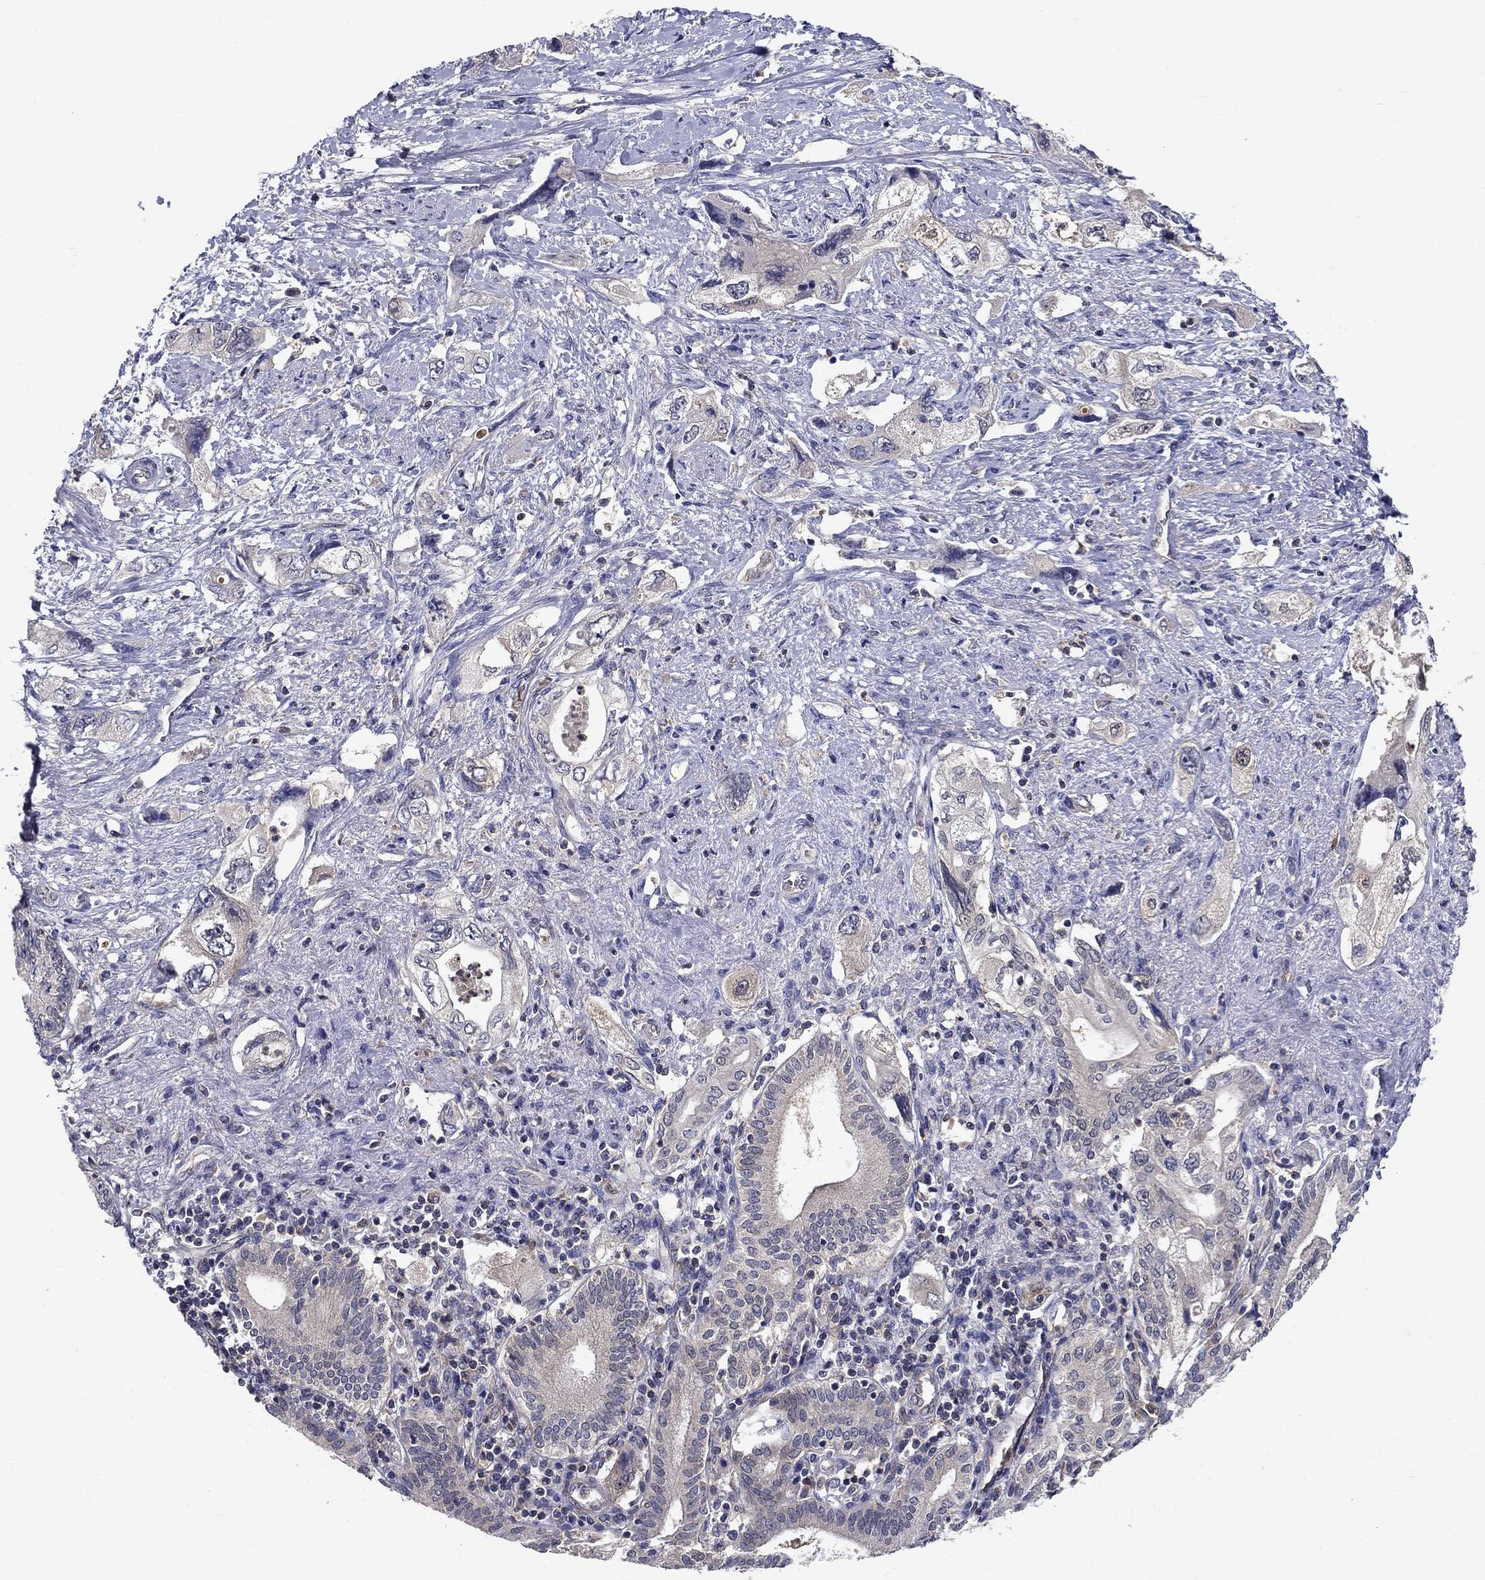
{"staining": {"intensity": "negative", "quantity": "none", "location": "none"}, "tissue": "pancreatic cancer", "cell_type": "Tumor cells", "image_type": "cancer", "snomed": [{"axis": "morphology", "description": "Adenocarcinoma, NOS"}, {"axis": "topography", "description": "Pancreas"}], "caption": "The image reveals no significant staining in tumor cells of pancreatic cancer.", "gene": "GLTP", "patient": {"sex": "female", "age": 73}}